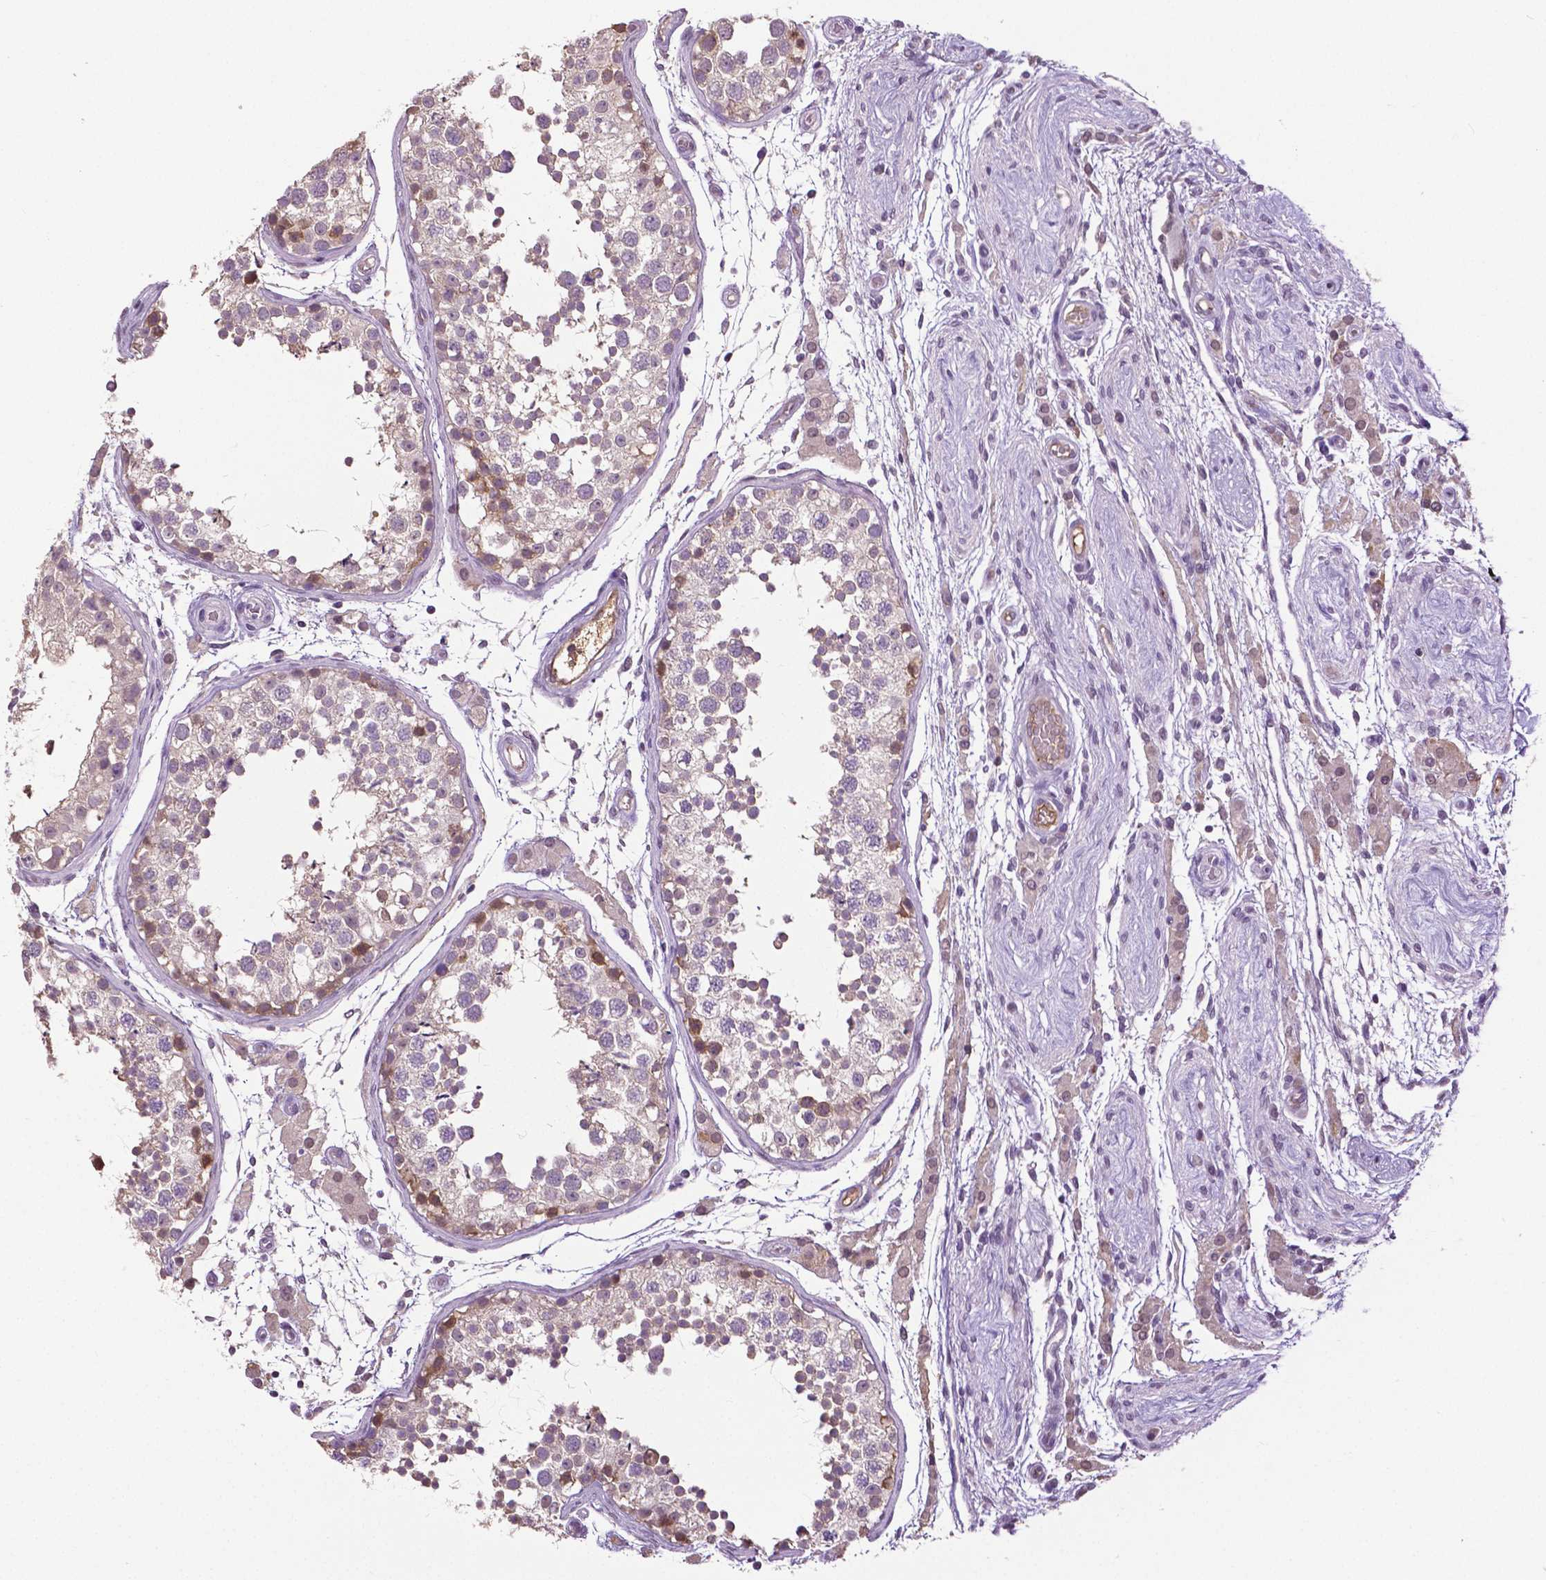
{"staining": {"intensity": "weak", "quantity": "<25%", "location": "cytoplasmic/membranous"}, "tissue": "testis", "cell_type": "Cells in seminiferous ducts", "image_type": "normal", "snomed": [{"axis": "morphology", "description": "Normal tissue, NOS"}, {"axis": "morphology", "description": "Seminoma, NOS"}, {"axis": "topography", "description": "Testis"}], "caption": "An image of testis stained for a protein exhibits no brown staining in cells in seminiferous ducts. (Brightfield microscopy of DAB (3,3'-diaminobenzidine) immunohistochemistry at high magnification).", "gene": "PTPN5", "patient": {"sex": "male", "age": 29}}